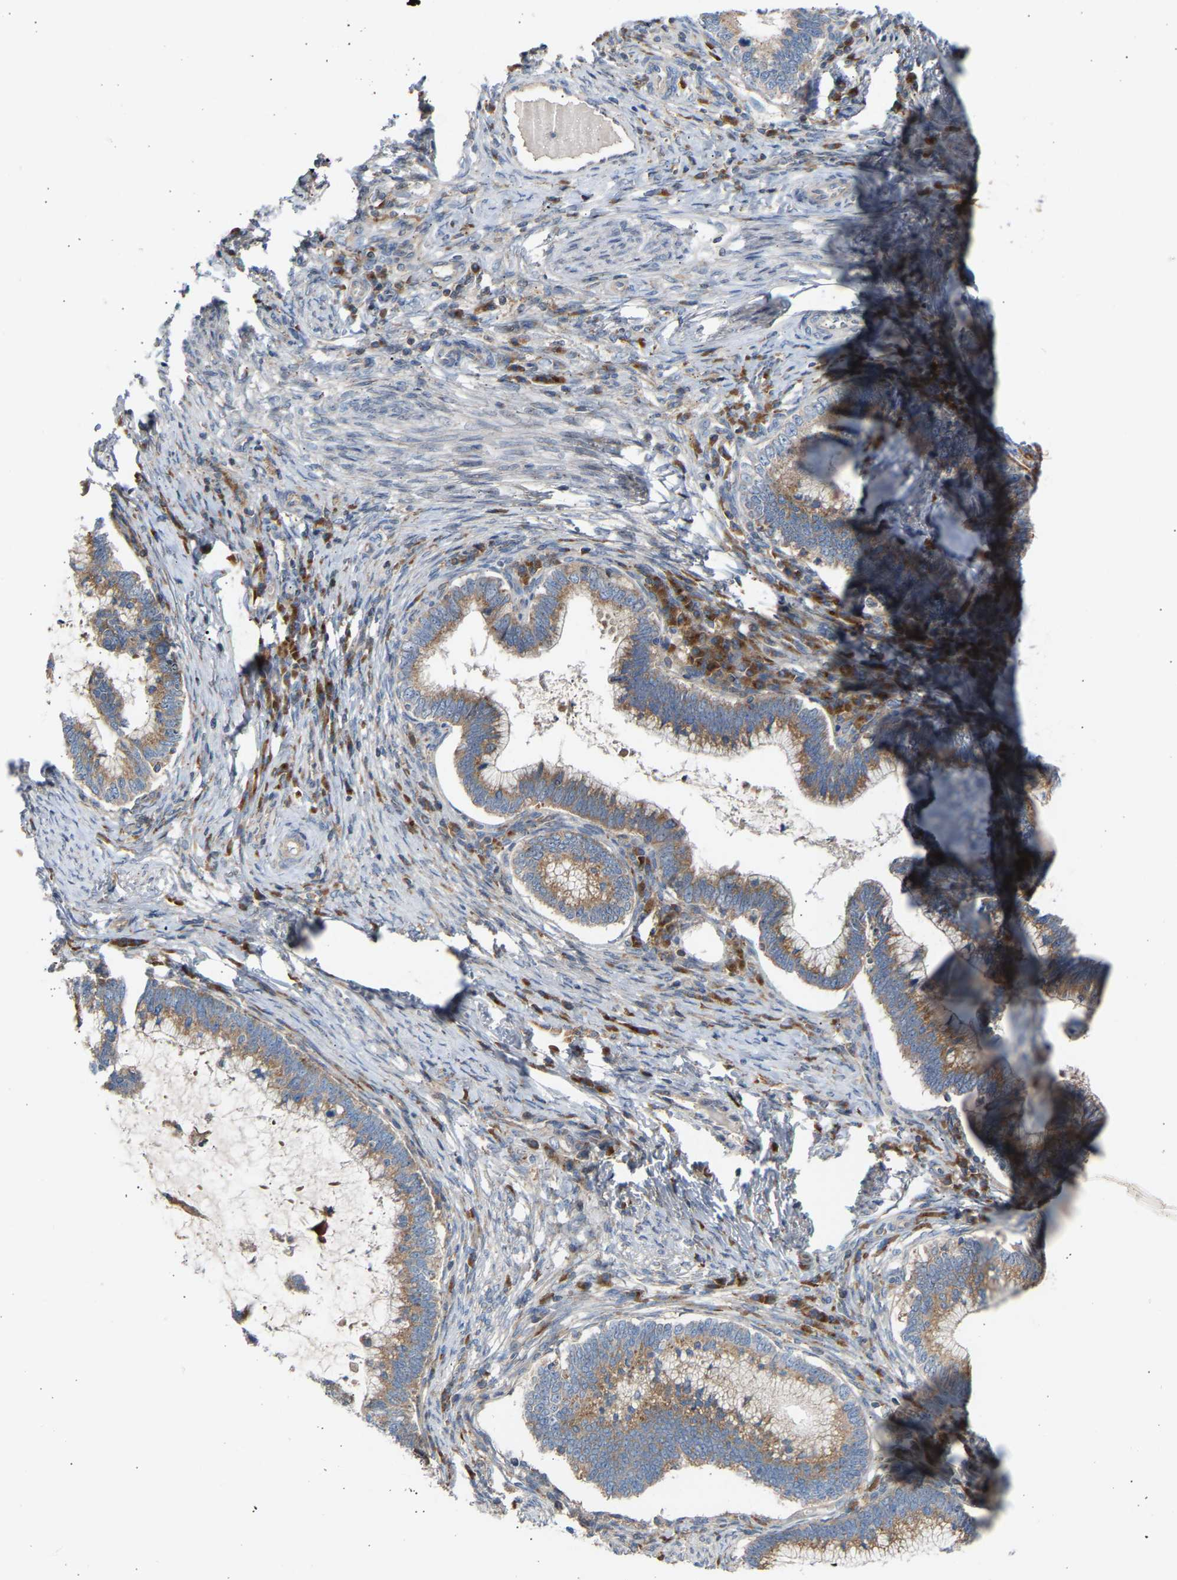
{"staining": {"intensity": "moderate", "quantity": ">75%", "location": "cytoplasmic/membranous"}, "tissue": "cervical cancer", "cell_type": "Tumor cells", "image_type": "cancer", "snomed": [{"axis": "morphology", "description": "Adenocarcinoma, NOS"}, {"axis": "topography", "description": "Cervix"}], "caption": "Human cervical adenocarcinoma stained with a protein marker shows moderate staining in tumor cells.", "gene": "GCN1", "patient": {"sex": "female", "age": 36}}